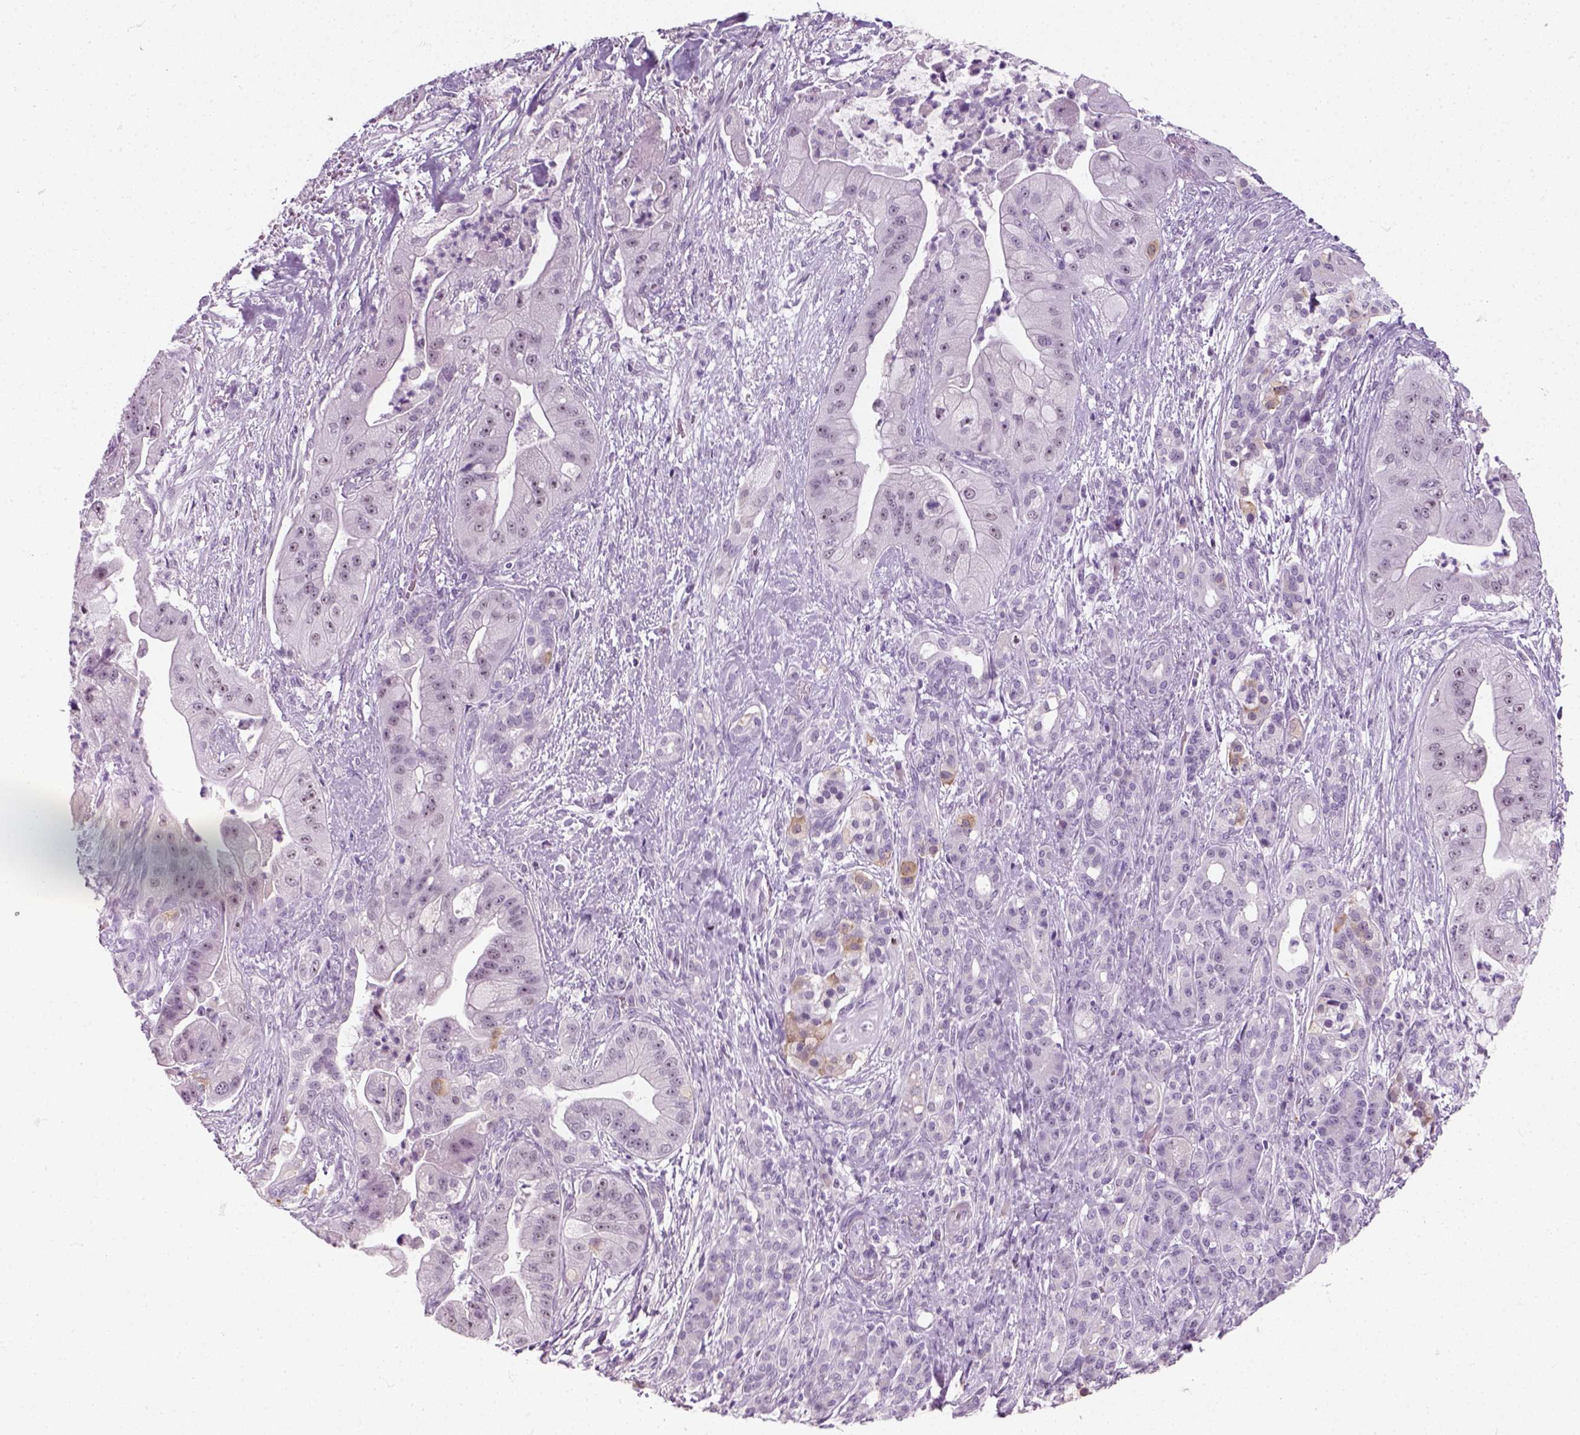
{"staining": {"intensity": "negative", "quantity": "none", "location": "none"}, "tissue": "pancreatic cancer", "cell_type": "Tumor cells", "image_type": "cancer", "snomed": [{"axis": "morphology", "description": "Normal tissue, NOS"}, {"axis": "morphology", "description": "Inflammation, NOS"}, {"axis": "morphology", "description": "Adenocarcinoma, NOS"}, {"axis": "topography", "description": "Pancreas"}], "caption": "A histopathology image of human adenocarcinoma (pancreatic) is negative for staining in tumor cells.", "gene": "ZNF865", "patient": {"sex": "male", "age": 57}}